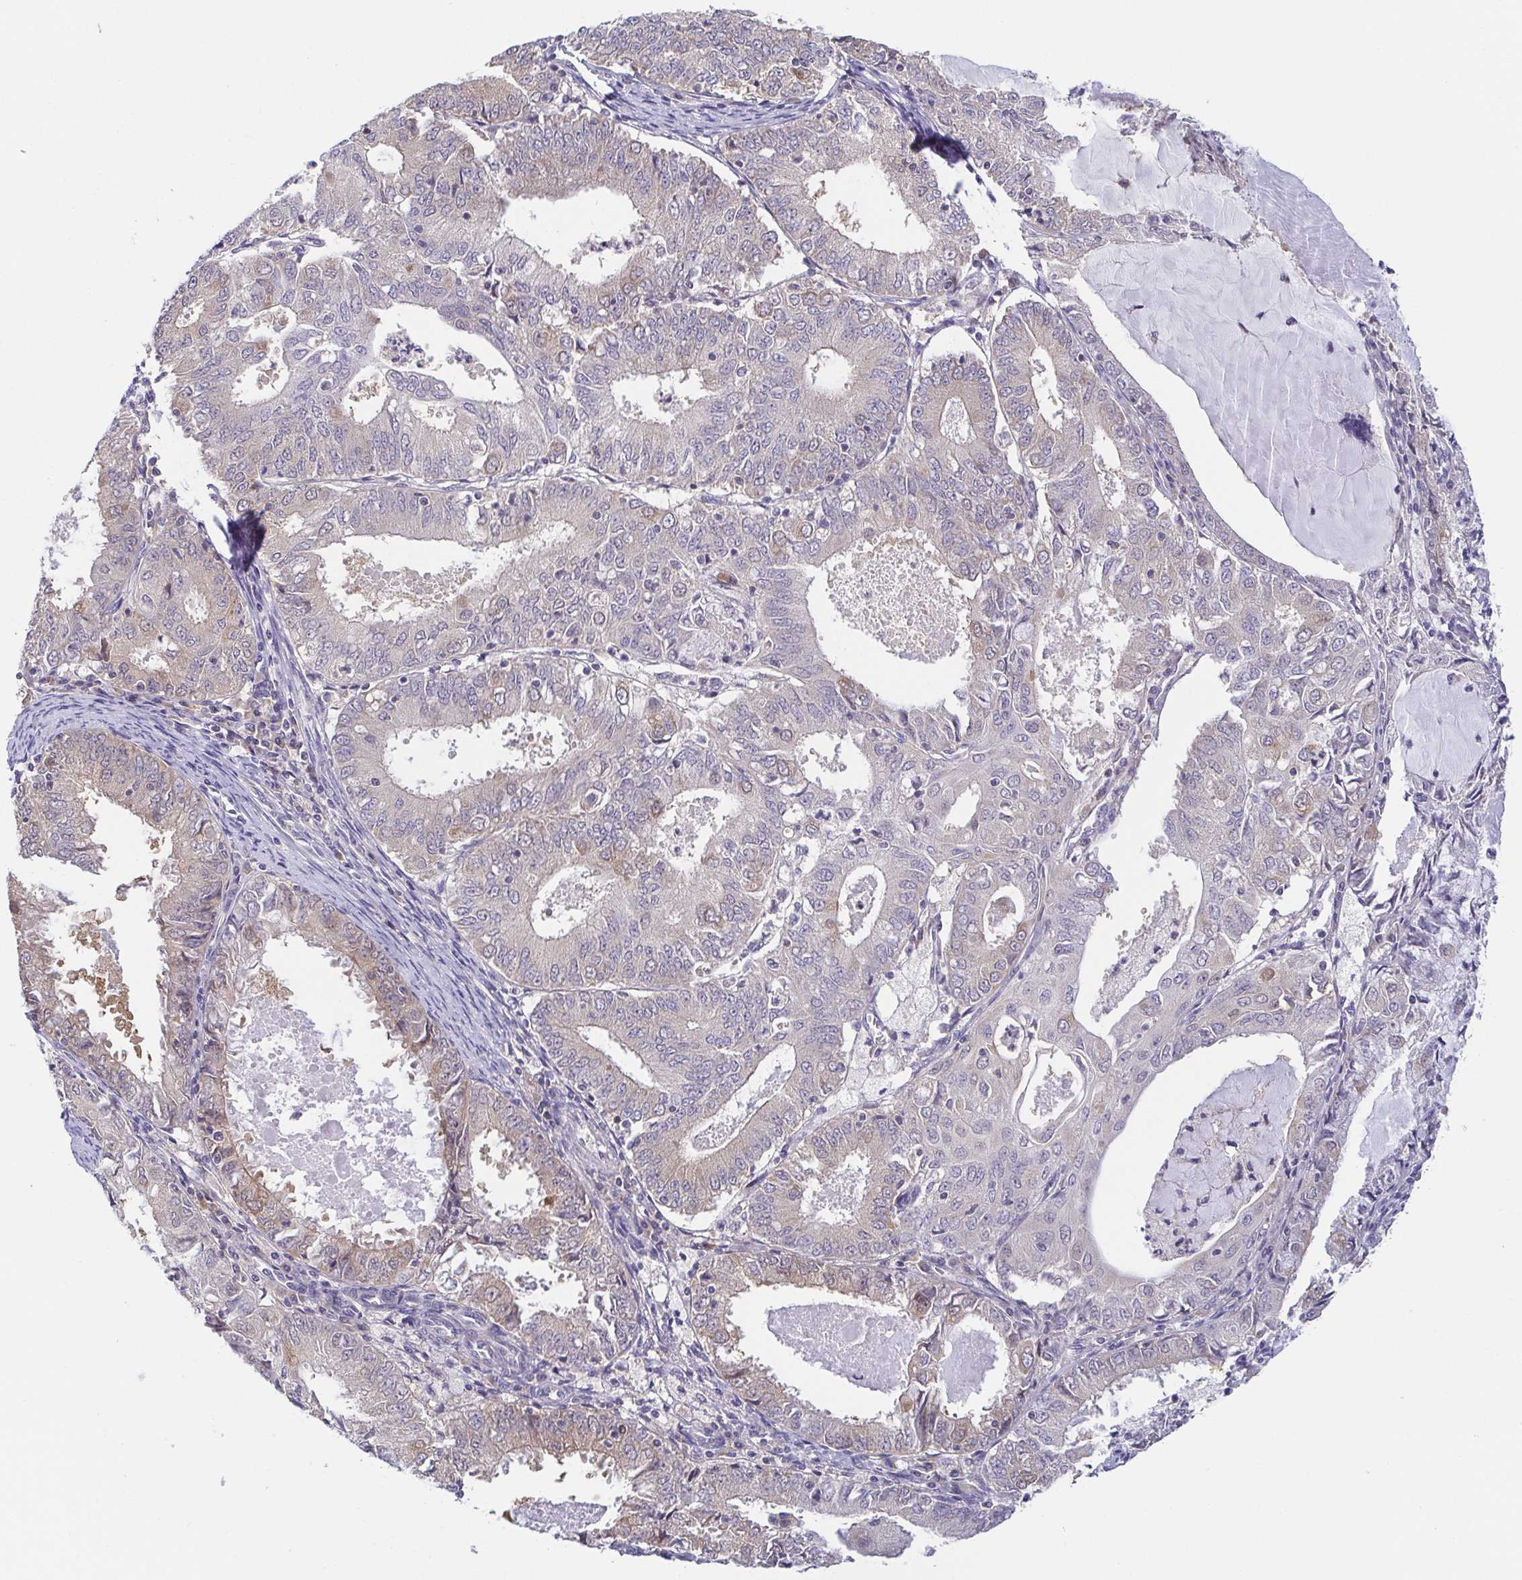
{"staining": {"intensity": "weak", "quantity": "<25%", "location": "cytoplasmic/membranous"}, "tissue": "endometrial cancer", "cell_type": "Tumor cells", "image_type": "cancer", "snomed": [{"axis": "morphology", "description": "Adenocarcinoma, NOS"}, {"axis": "topography", "description": "Endometrium"}], "caption": "This micrograph is of endometrial cancer (adenocarcinoma) stained with immunohistochemistry (IHC) to label a protein in brown with the nuclei are counter-stained blue. There is no positivity in tumor cells. The staining is performed using DAB (3,3'-diaminobenzidine) brown chromogen with nuclei counter-stained in using hematoxylin.", "gene": "BCL2L1", "patient": {"sex": "female", "age": 57}}